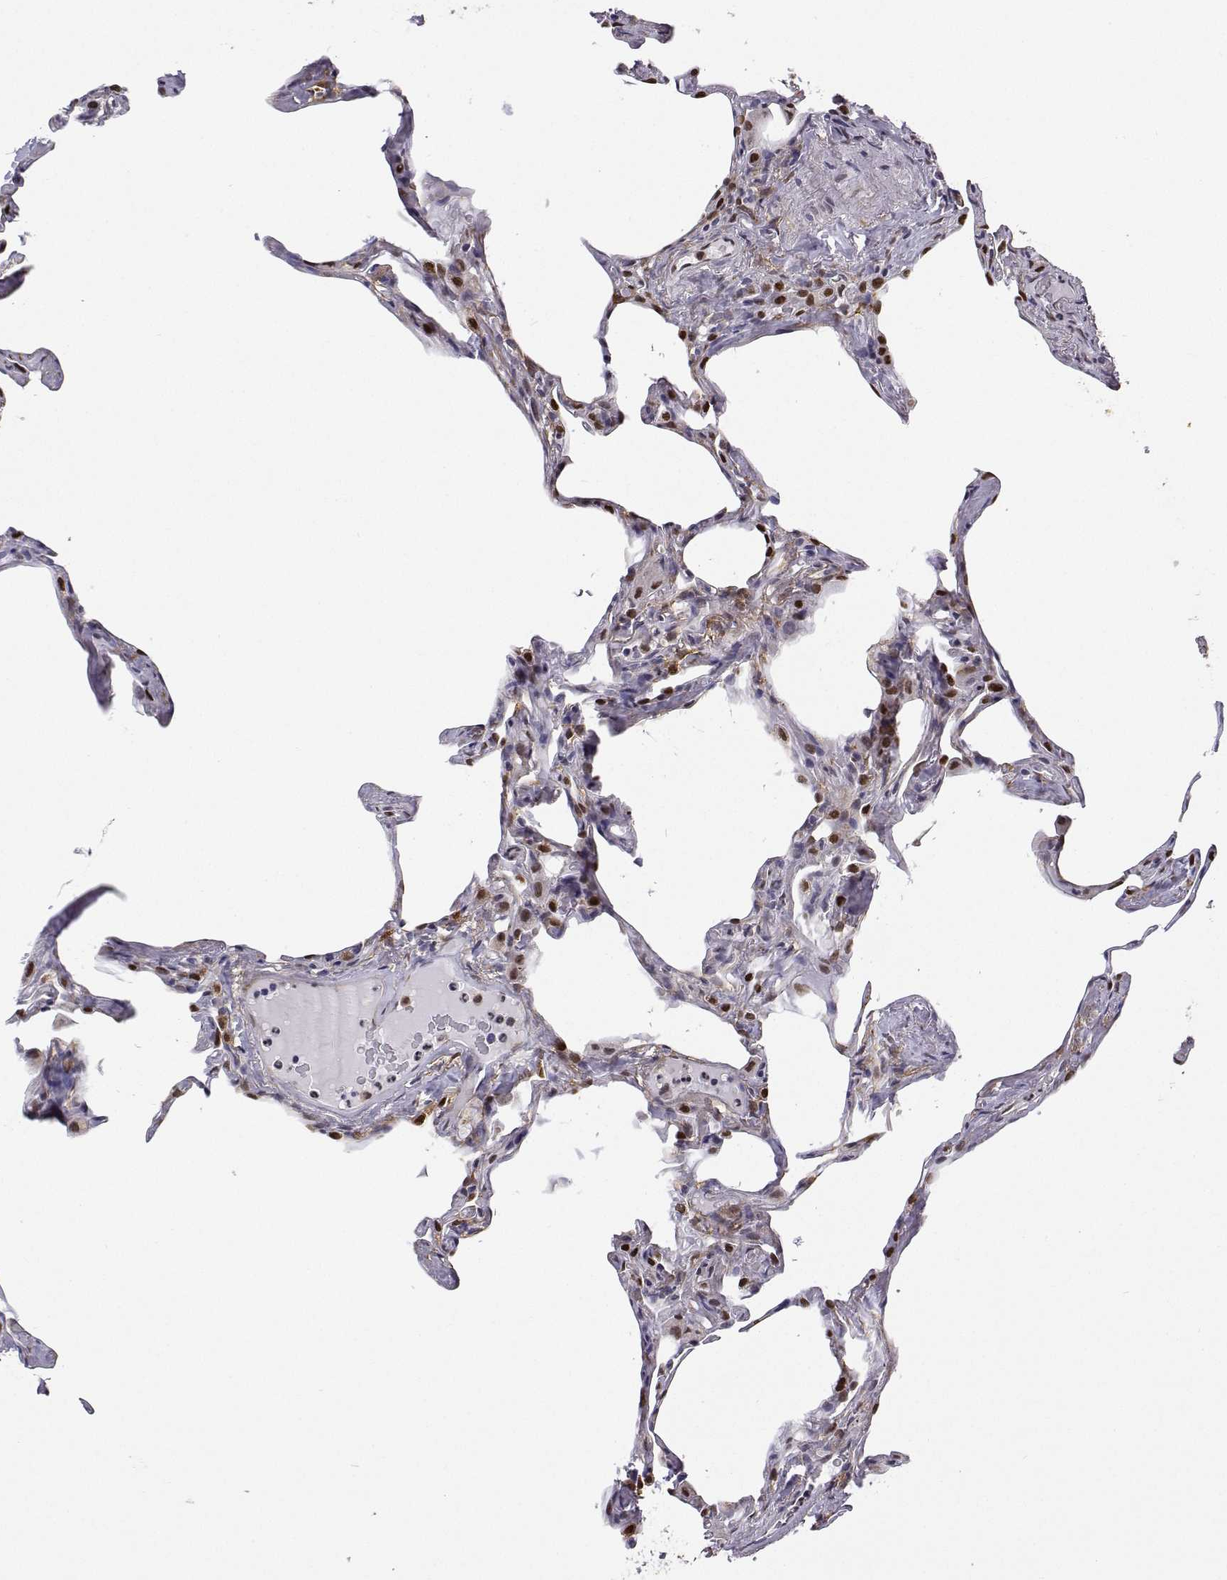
{"staining": {"intensity": "strong", "quantity": ">75%", "location": "nuclear"}, "tissue": "lung", "cell_type": "Alveolar cells", "image_type": "normal", "snomed": [{"axis": "morphology", "description": "Normal tissue, NOS"}, {"axis": "topography", "description": "Lung"}], "caption": "The histopathology image exhibits staining of benign lung, revealing strong nuclear protein expression (brown color) within alveolar cells.", "gene": "PHGDH", "patient": {"sex": "male", "age": 65}}